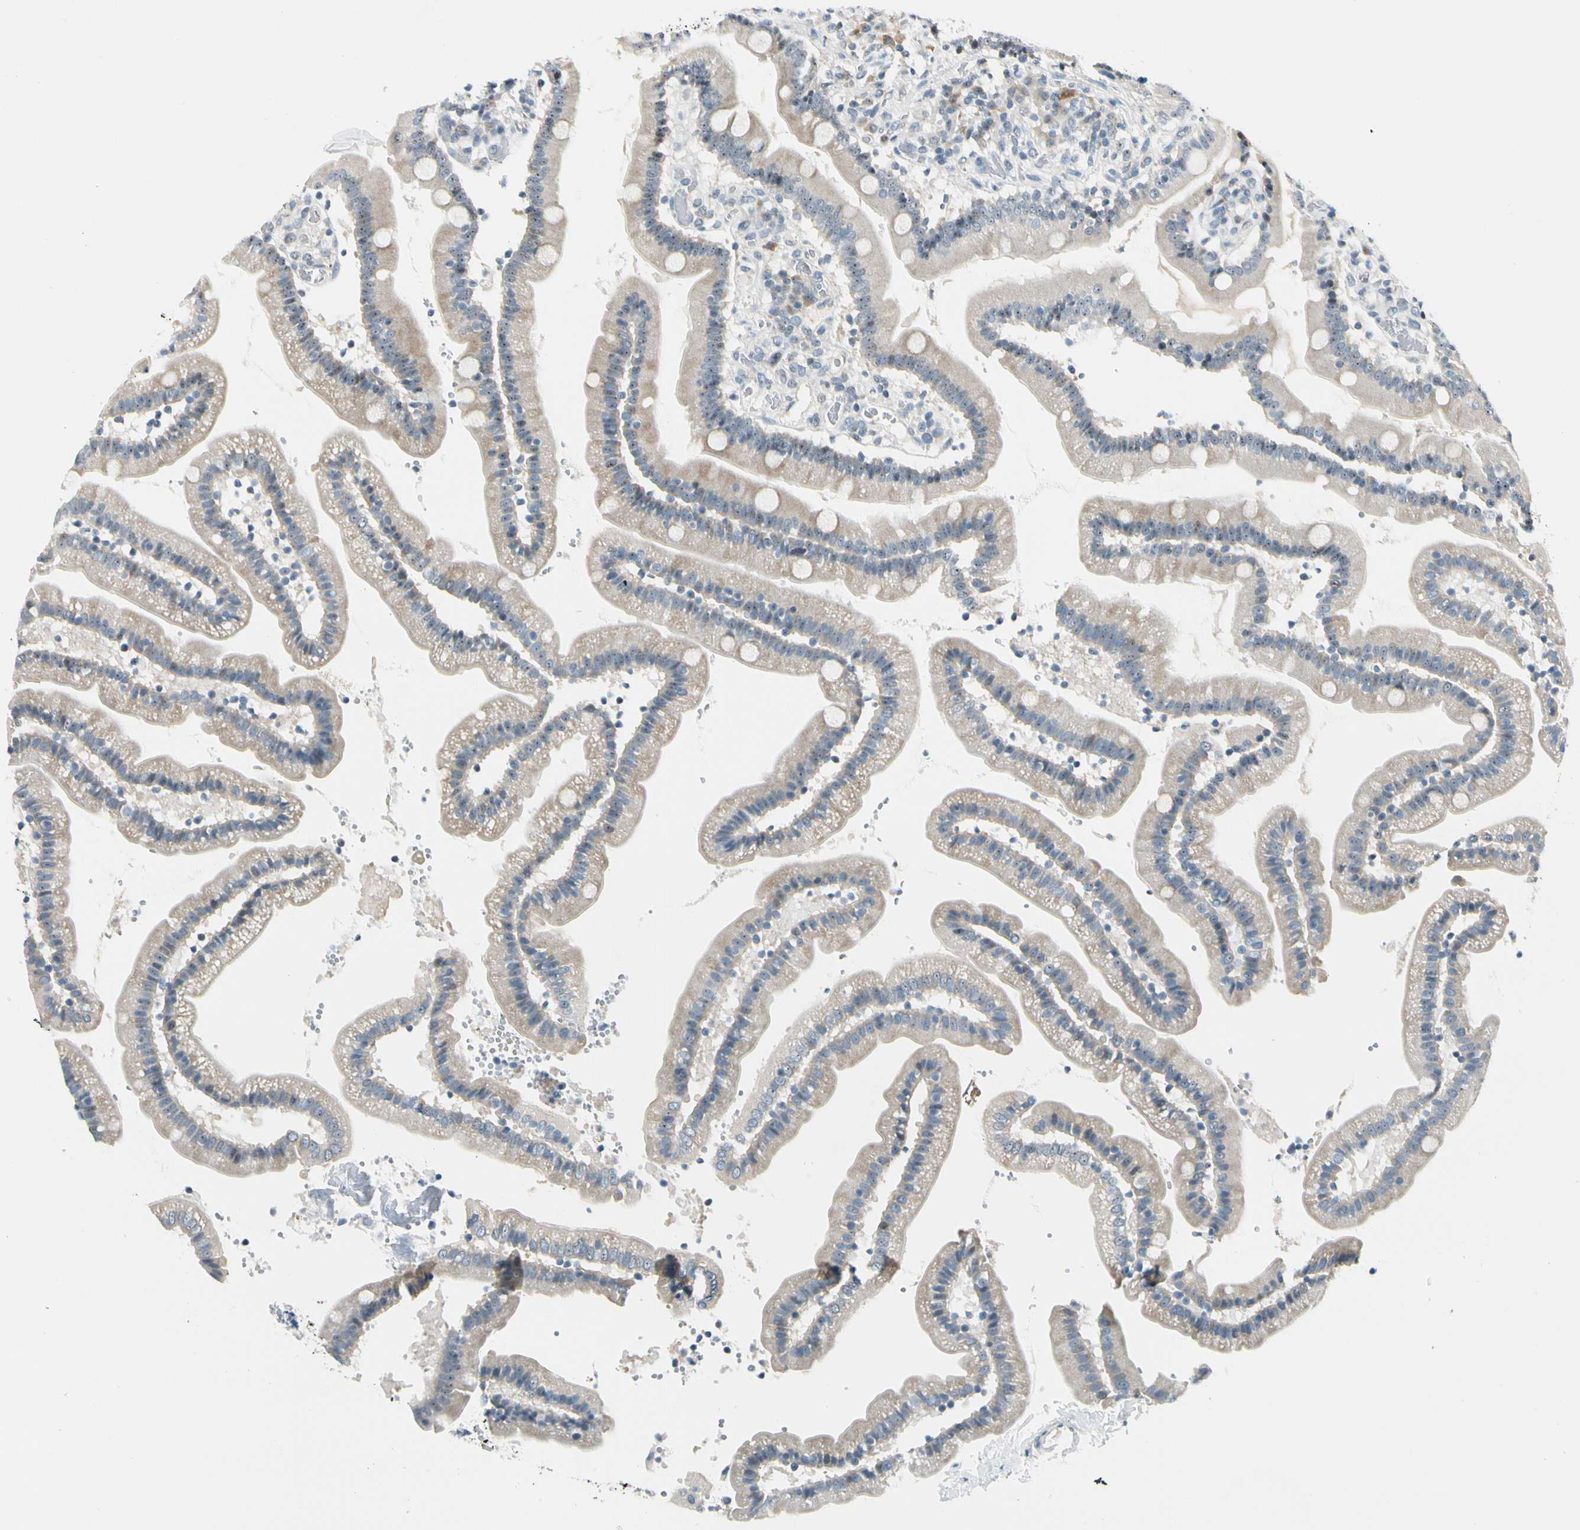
{"staining": {"intensity": "weak", "quantity": "25%-75%", "location": "cytoplasmic/membranous,nuclear"}, "tissue": "duodenum", "cell_type": "Glandular cells", "image_type": "normal", "snomed": [{"axis": "morphology", "description": "Normal tissue, NOS"}, {"axis": "topography", "description": "Duodenum"}], "caption": "Protein staining demonstrates weak cytoplasmic/membranous,nuclear positivity in about 25%-75% of glandular cells in unremarkable duodenum. (DAB = brown stain, brightfield microscopy at high magnification).", "gene": "ZSCAN1", "patient": {"sex": "male", "age": 66}}